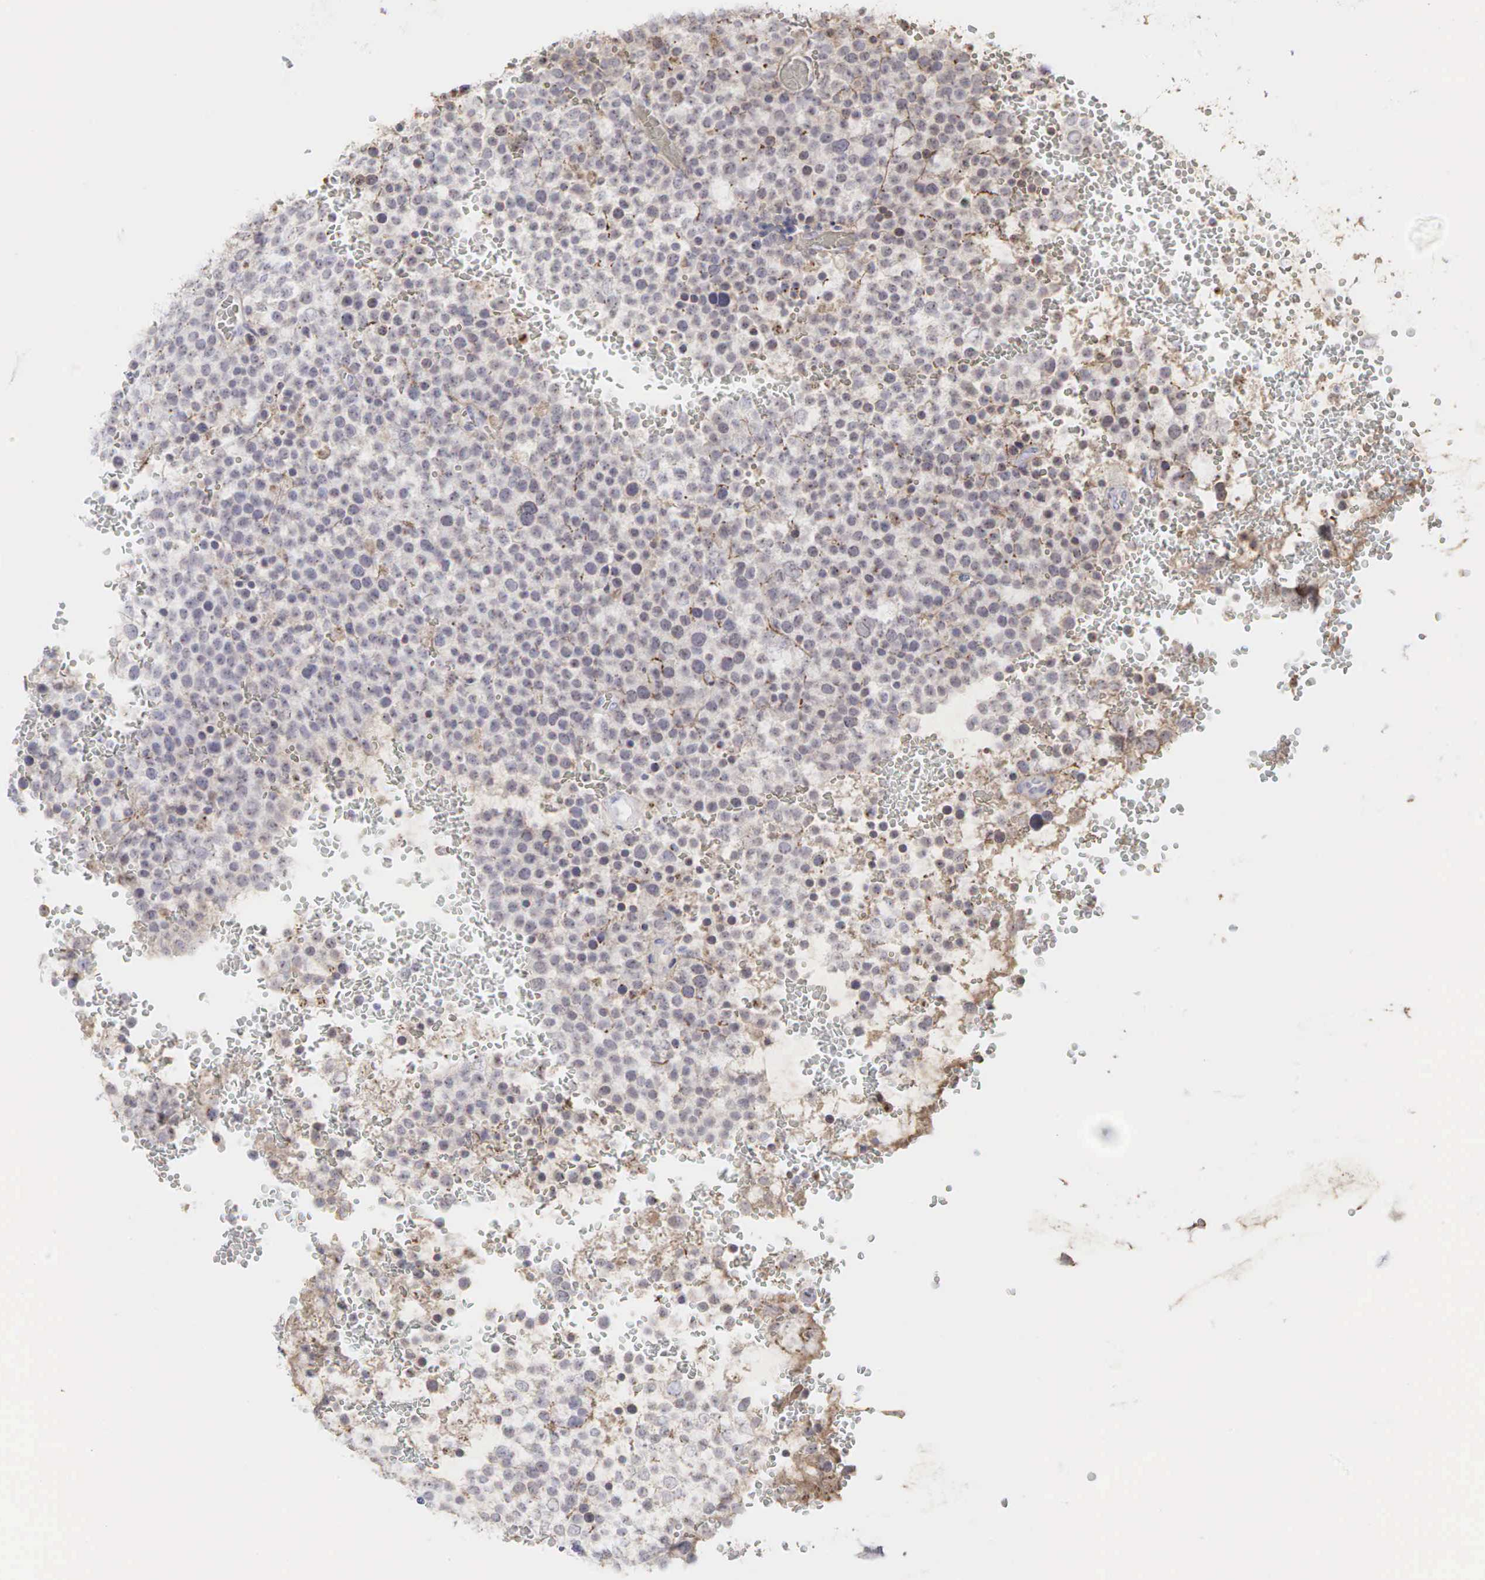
{"staining": {"intensity": "negative", "quantity": "none", "location": "none"}, "tissue": "testis cancer", "cell_type": "Tumor cells", "image_type": "cancer", "snomed": [{"axis": "morphology", "description": "Seminoma, NOS"}, {"axis": "topography", "description": "Testis"}], "caption": "Image shows no protein staining in tumor cells of testis cancer (seminoma) tissue.", "gene": "DKC1", "patient": {"sex": "male", "age": 71}}